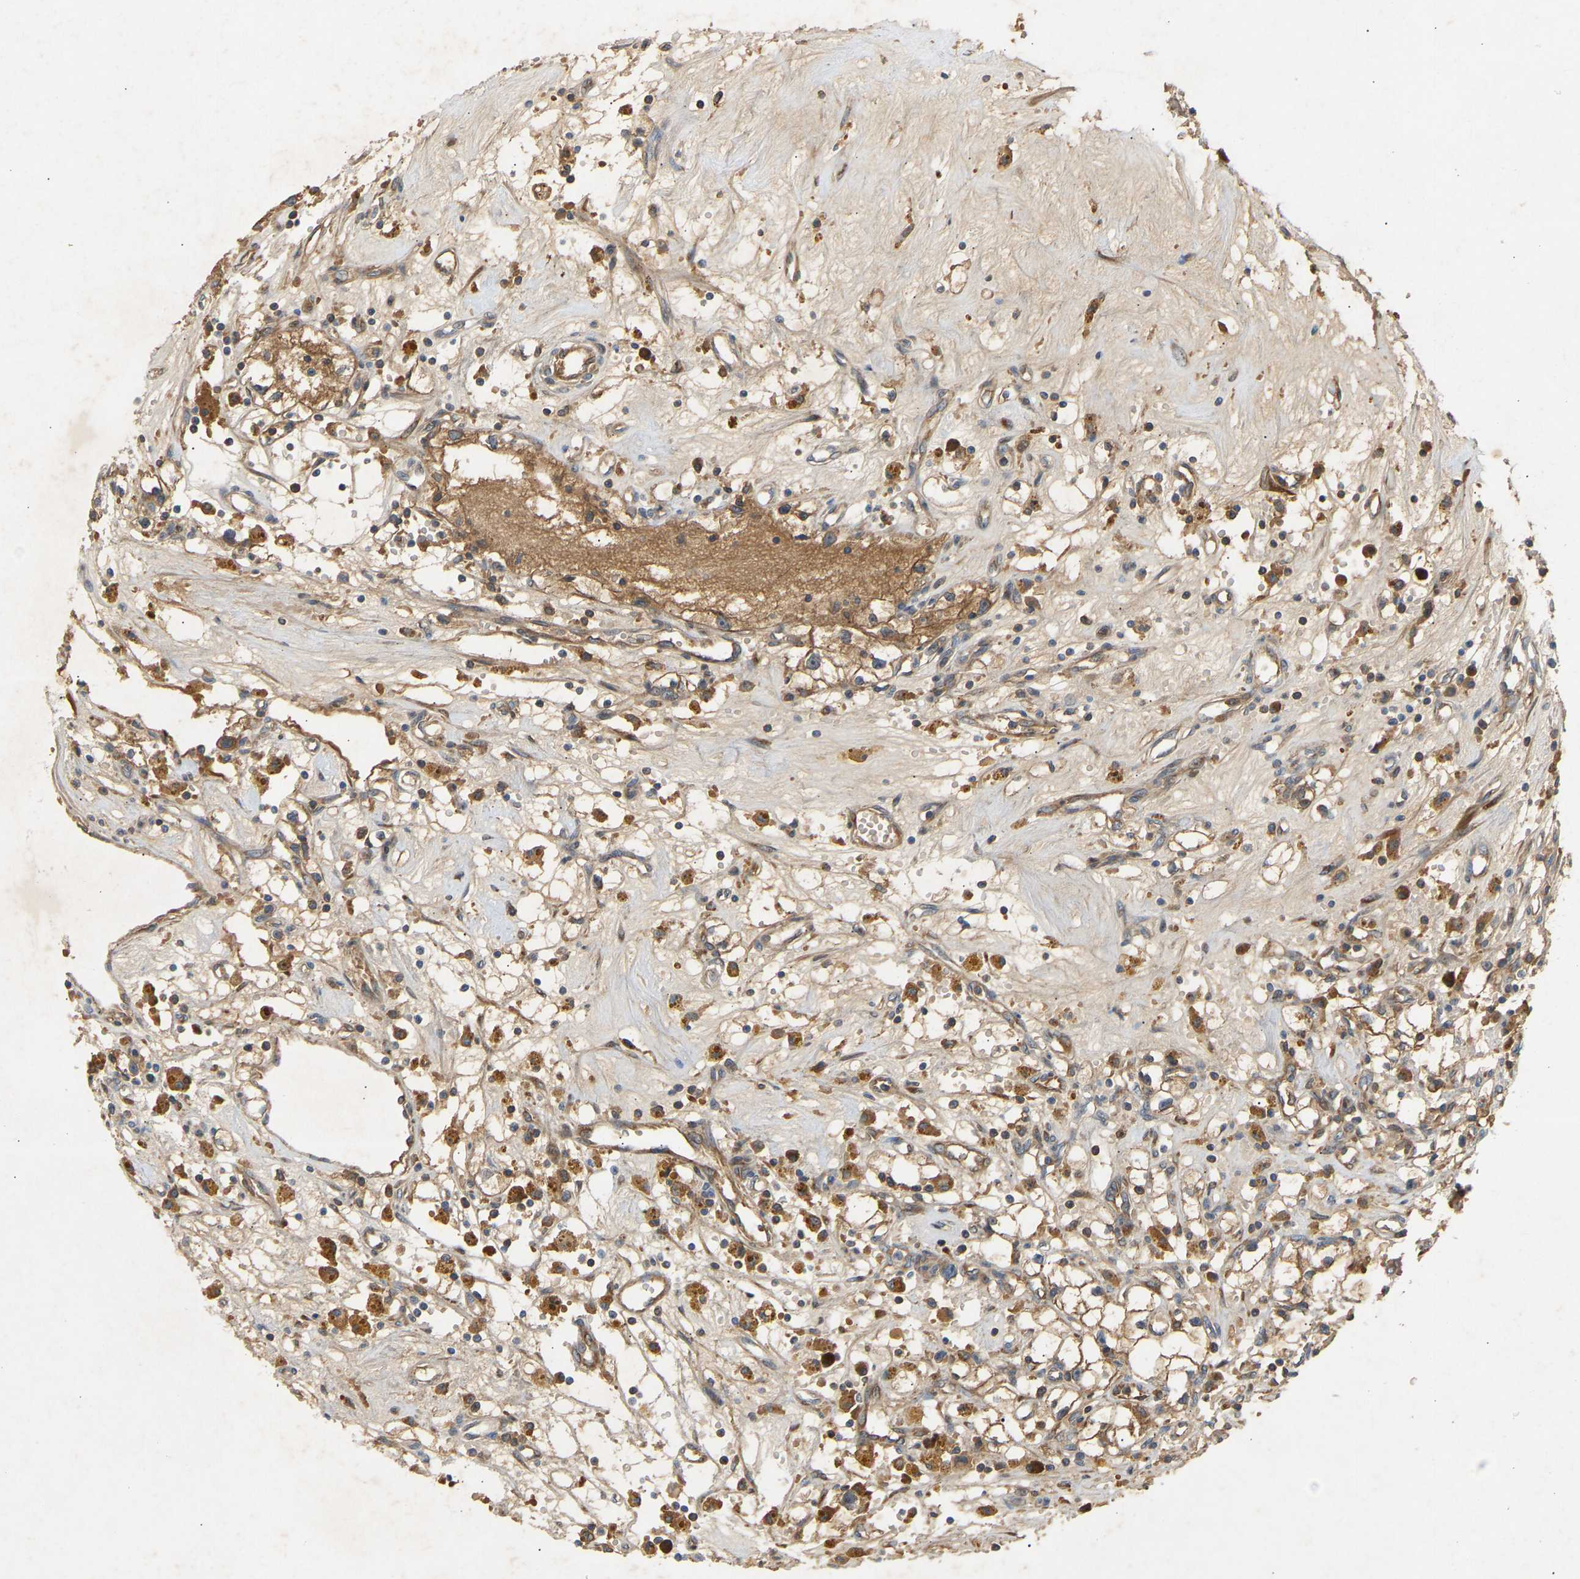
{"staining": {"intensity": "weak", "quantity": "<25%", "location": "cytoplasmic/membranous"}, "tissue": "renal cancer", "cell_type": "Tumor cells", "image_type": "cancer", "snomed": [{"axis": "morphology", "description": "Adenocarcinoma, NOS"}, {"axis": "topography", "description": "Kidney"}], "caption": "Immunohistochemistry photomicrograph of neoplastic tissue: adenocarcinoma (renal) stained with DAB (3,3'-diaminobenzidine) shows no significant protein staining in tumor cells. (Immunohistochemistry (ihc), brightfield microscopy, high magnification).", "gene": "PTCD1", "patient": {"sex": "male", "age": 56}}